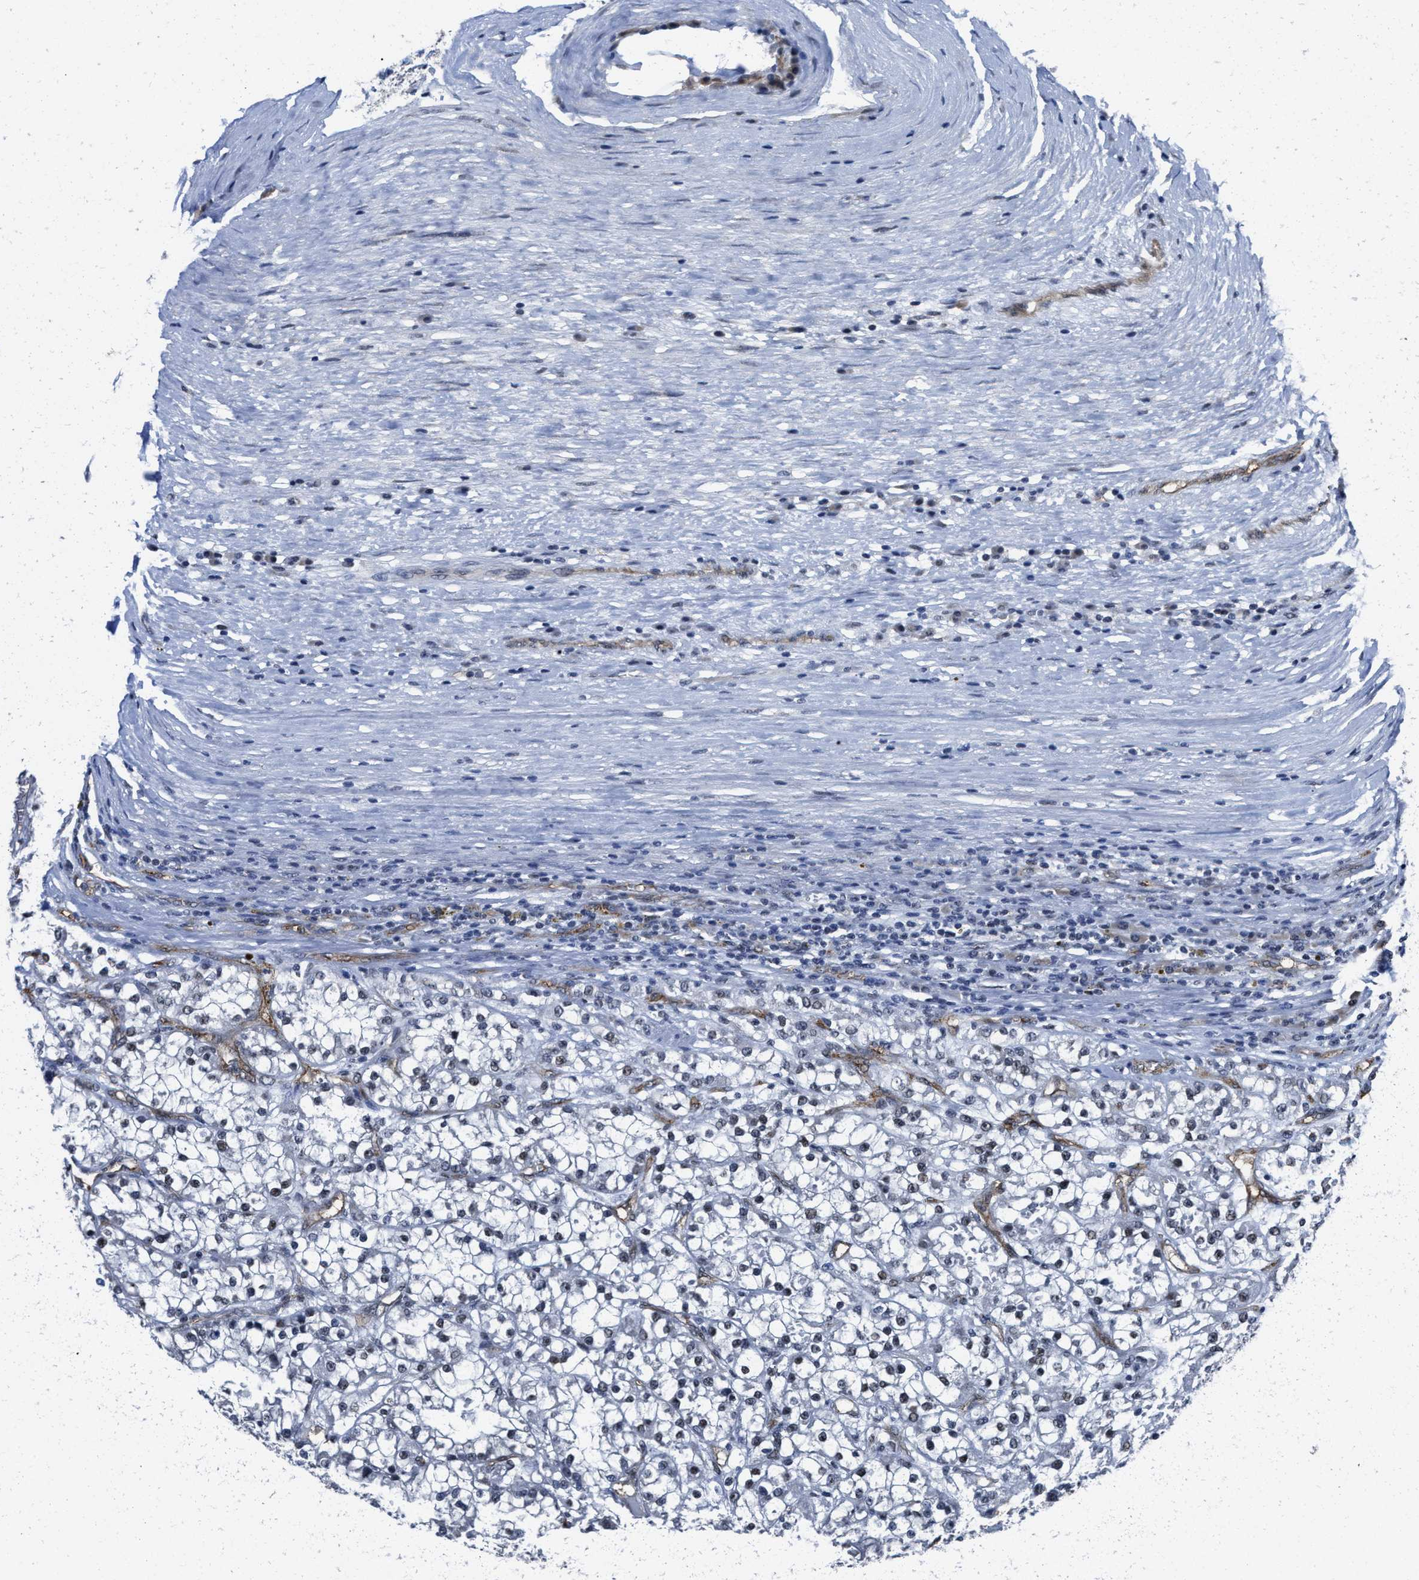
{"staining": {"intensity": "weak", "quantity": "25%-75%", "location": "nuclear"}, "tissue": "renal cancer", "cell_type": "Tumor cells", "image_type": "cancer", "snomed": [{"axis": "morphology", "description": "Adenocarcinoma, NOS"}, {"axis": "topography", "description": "Kidney"}], "caption": "Brown immunohistochemical staining in renal cancer displays weak nuclear positivity in approximately 25%-75% of tumor cells. Using DAB (3,3'-diaminobenzidine) (brown) and hematoxylin (blue) stains, captured at high magnification using brightfield microscopy.", "gene": "MARCKSL1", "patient": {"sex": "female", "age": 52}}